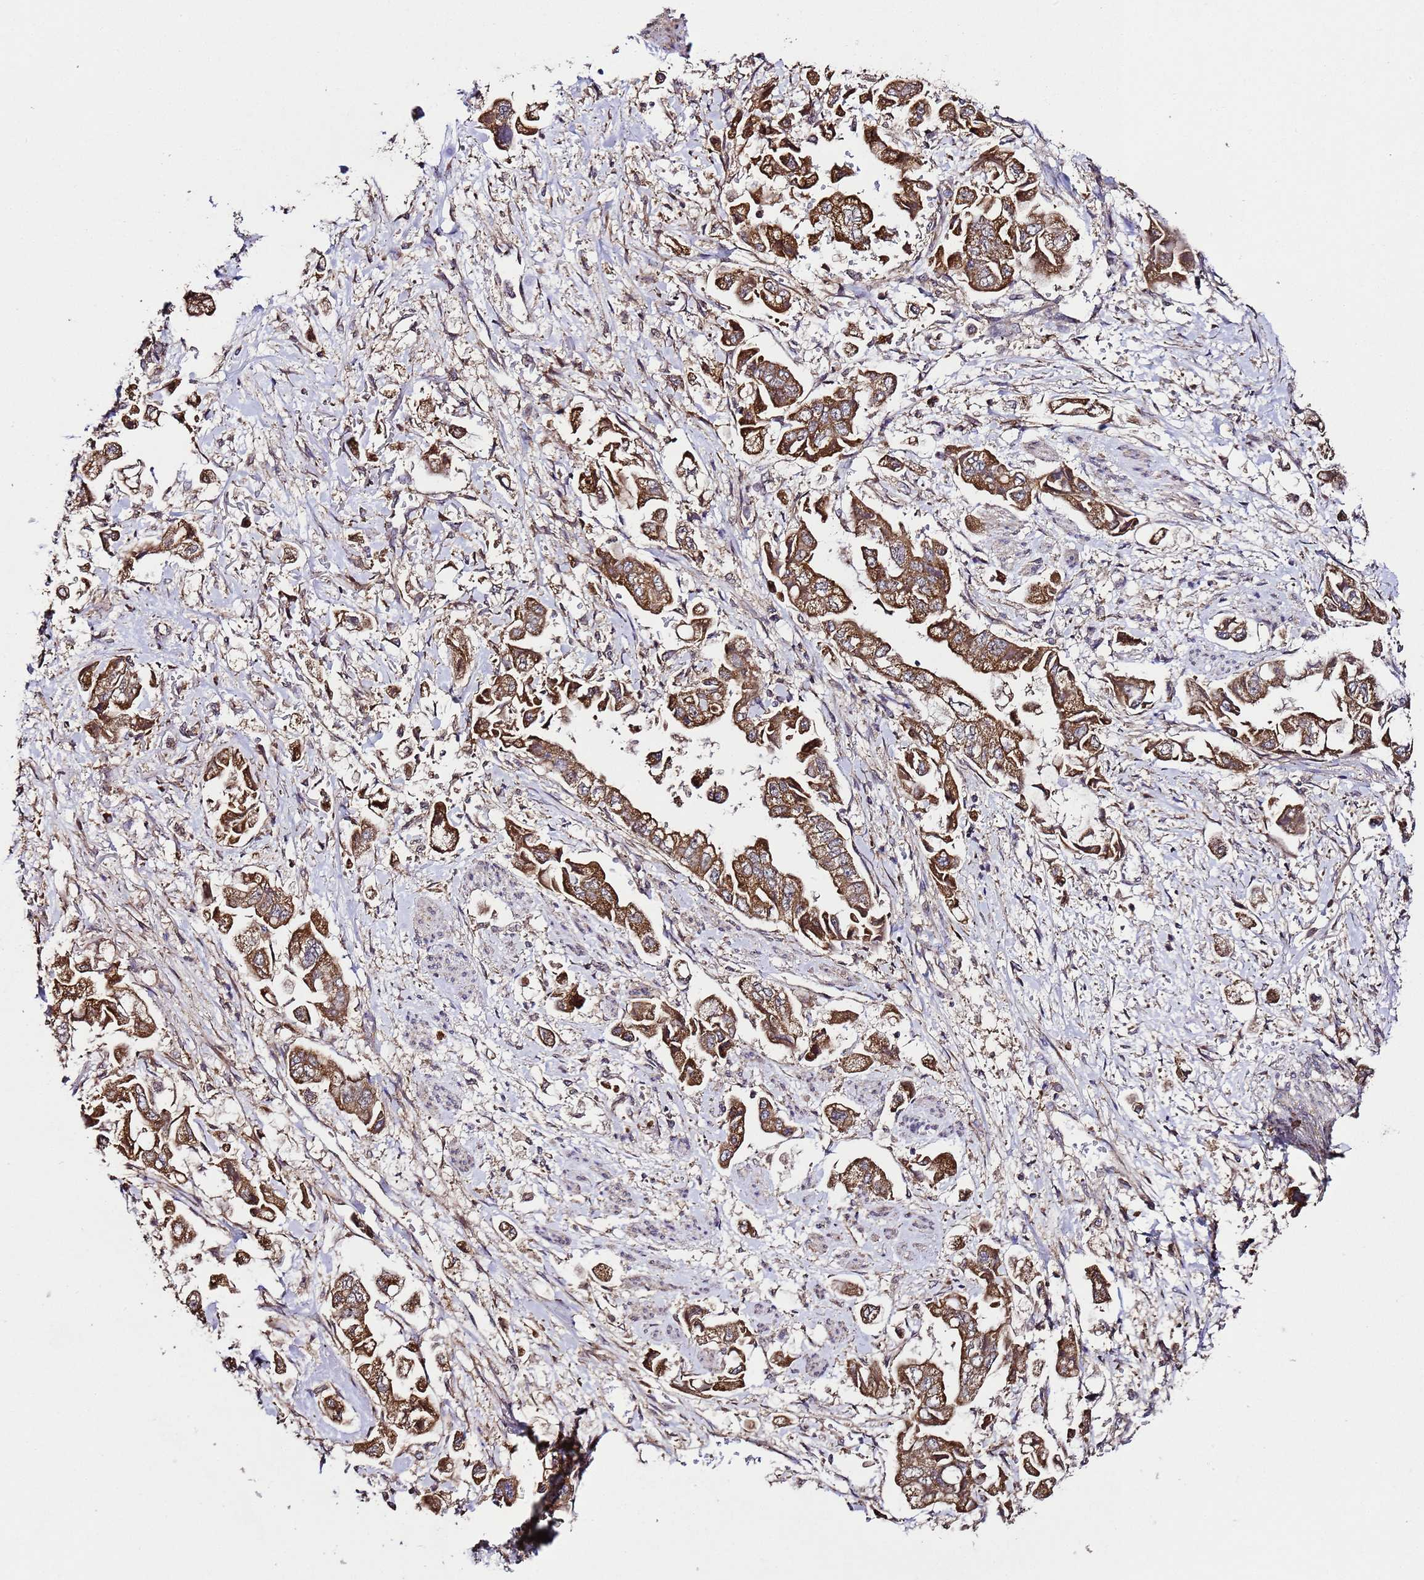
{"staining": {"intensity": "strong", "quantity": ">75%", "location": "cytoplasmic/membranous"}, "tissue": "stomach cancer", "cell_type": "Tumor cells", "image_type": "cancer", "snomed": [{"axis": "morphology", "description": "Adenocarcinoma, NOS"}, {"axis": "topography", "description": "Stomach"}], "caption": "Immunohistochemical staining of stomach cancer (adenocarcinoma) reveals high levels of strong cytoplasmic/membranous protein staining in approximately >75% of tumor cells.", "gene": "HSPBAP1", "patient": {"sex": "male", "age": 62}}